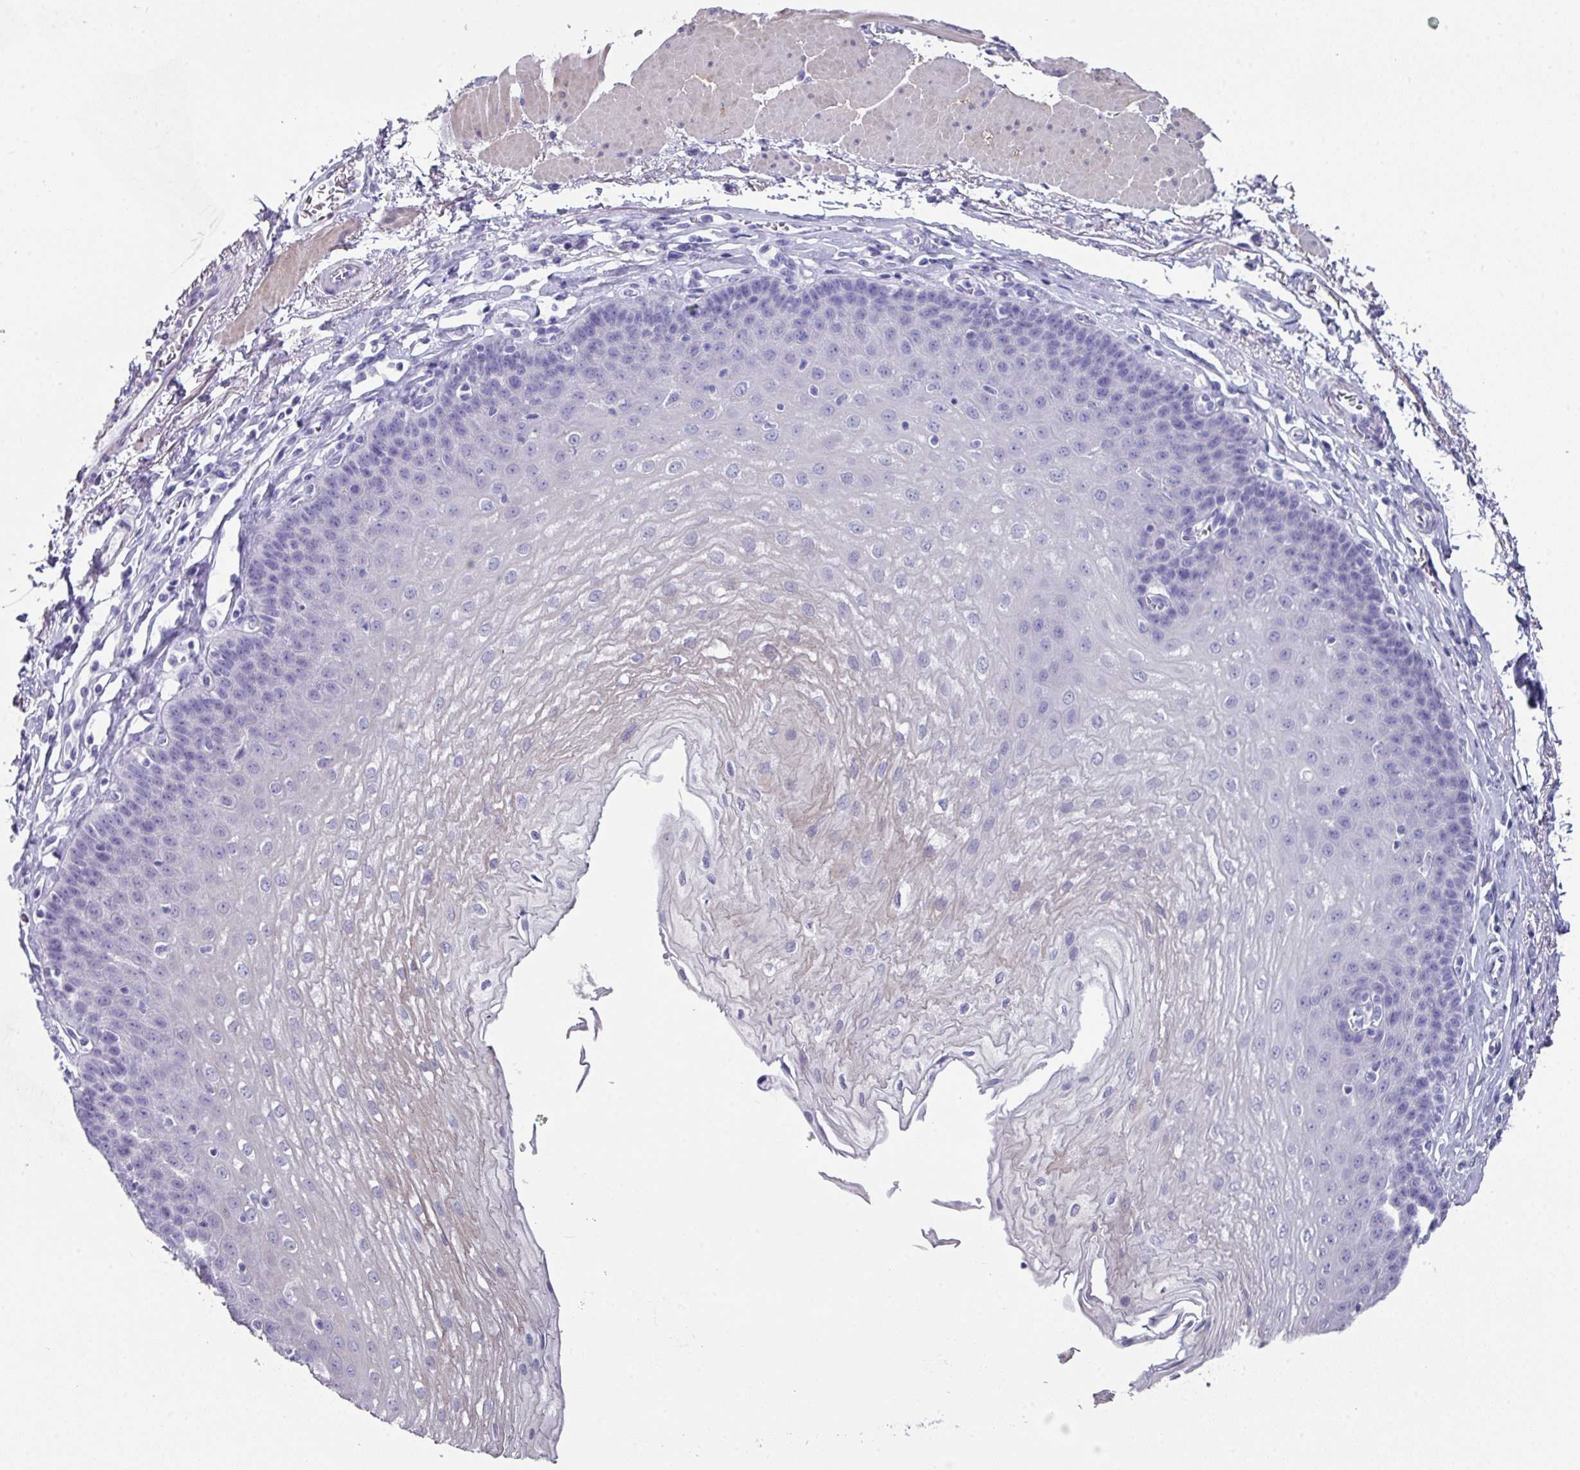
{"staining": {"intensity": "negative", "quantity": "none", "location": "none"}, "tissue": "esophagus", "cell_type": "Squamous epithelial cells", "image_type": "normal", "snomed": [{"axis": "morphology", "description": "Normal tissue, NOS"}, {"axis": "topography", "description": "Esophagus"}], "caption": "Squamous epithelial cells show no significant staining in unremarkable esophagus.", "gene": "PEX10", "patient": {"sex": "female", "age": 81}}